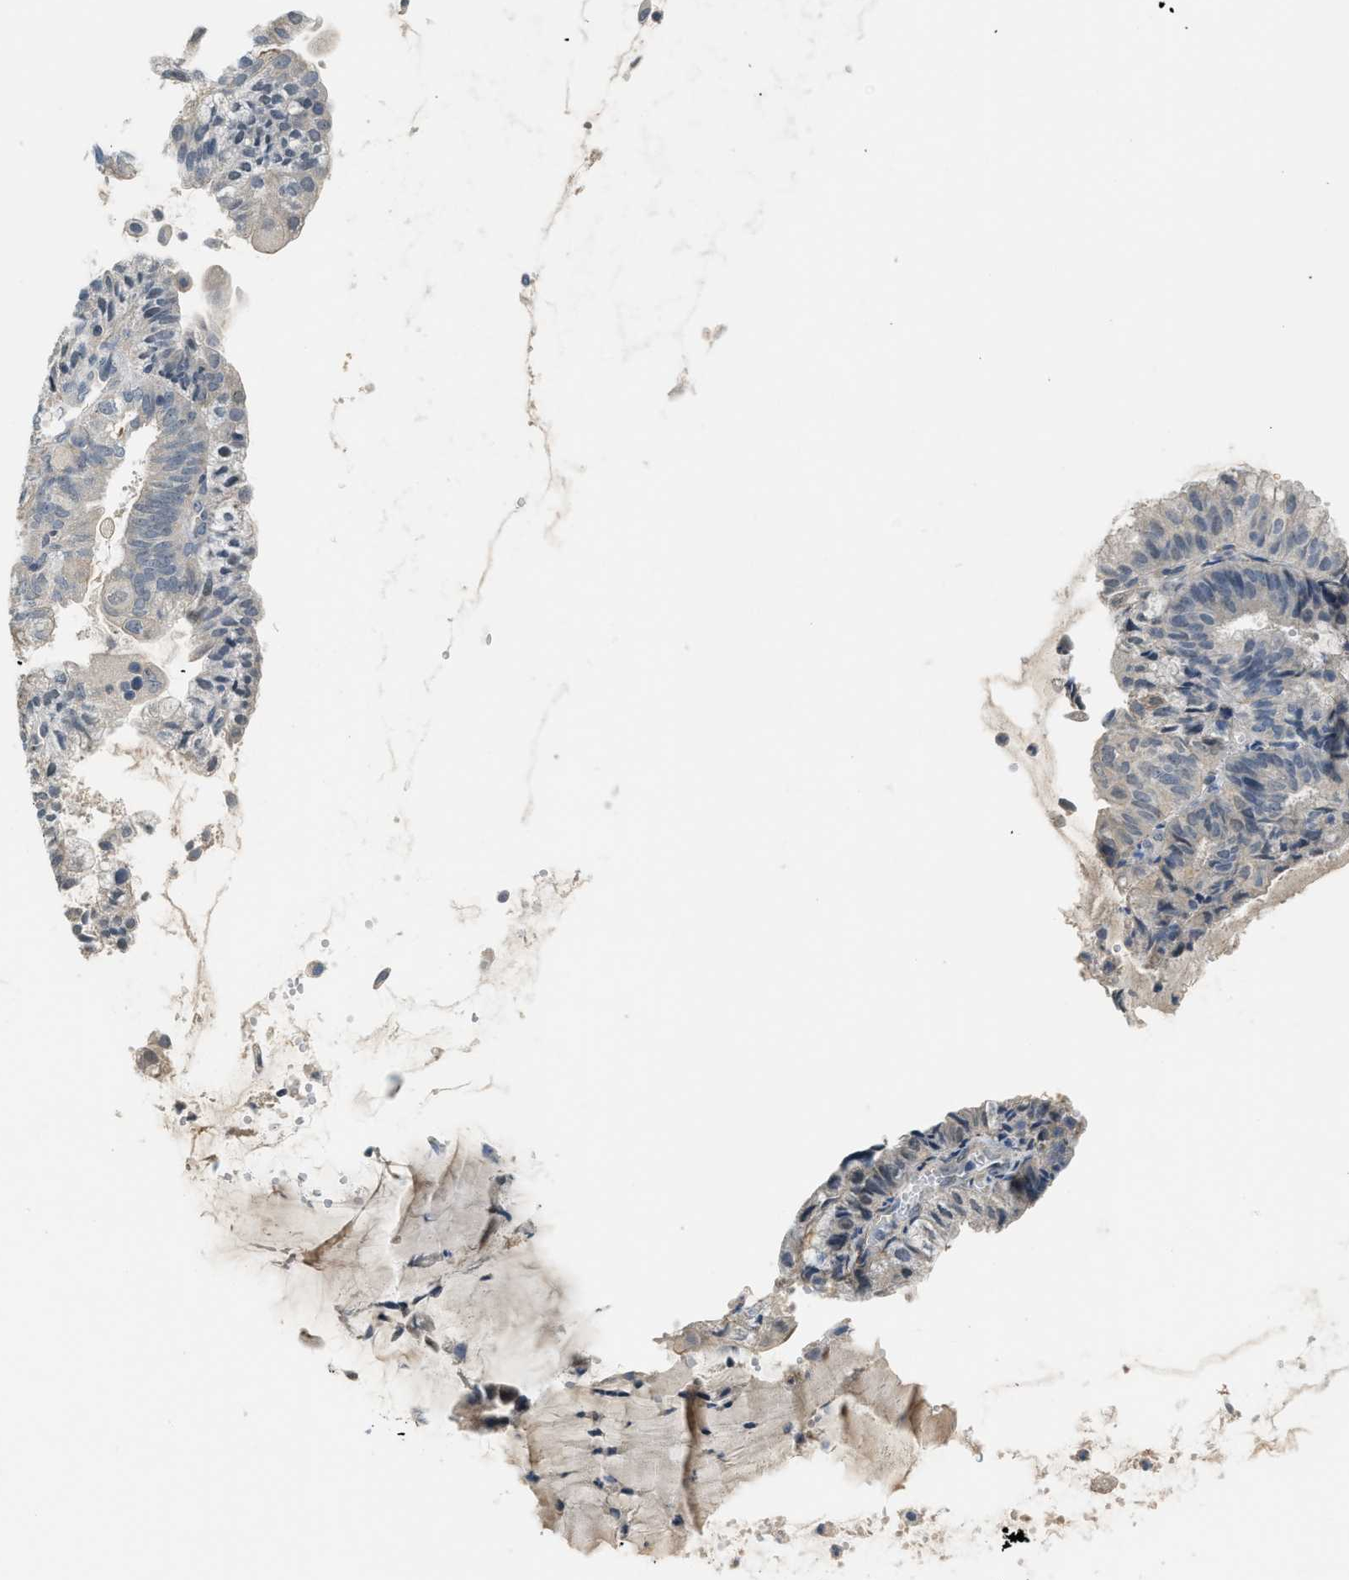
{"staining": {"intensity": "negative", "quantity": "none", "location": "none"}, "tissue": "endometrial cancer", "cell_type": "Tumor cells", "image_type": "cancer", "snomed": [{"axis": "morphology", "description": "Adenocarcinoma, NOS"}, {"axis": "topography", "description": "Endometrium"}], "caption": "Human endometrial cancer stained for a protein using immunohistochemistry (IHC) reveals no expression in tumor cells.", "gene": "TMEM154", "patient": {"sex": "female", "age": 81}}